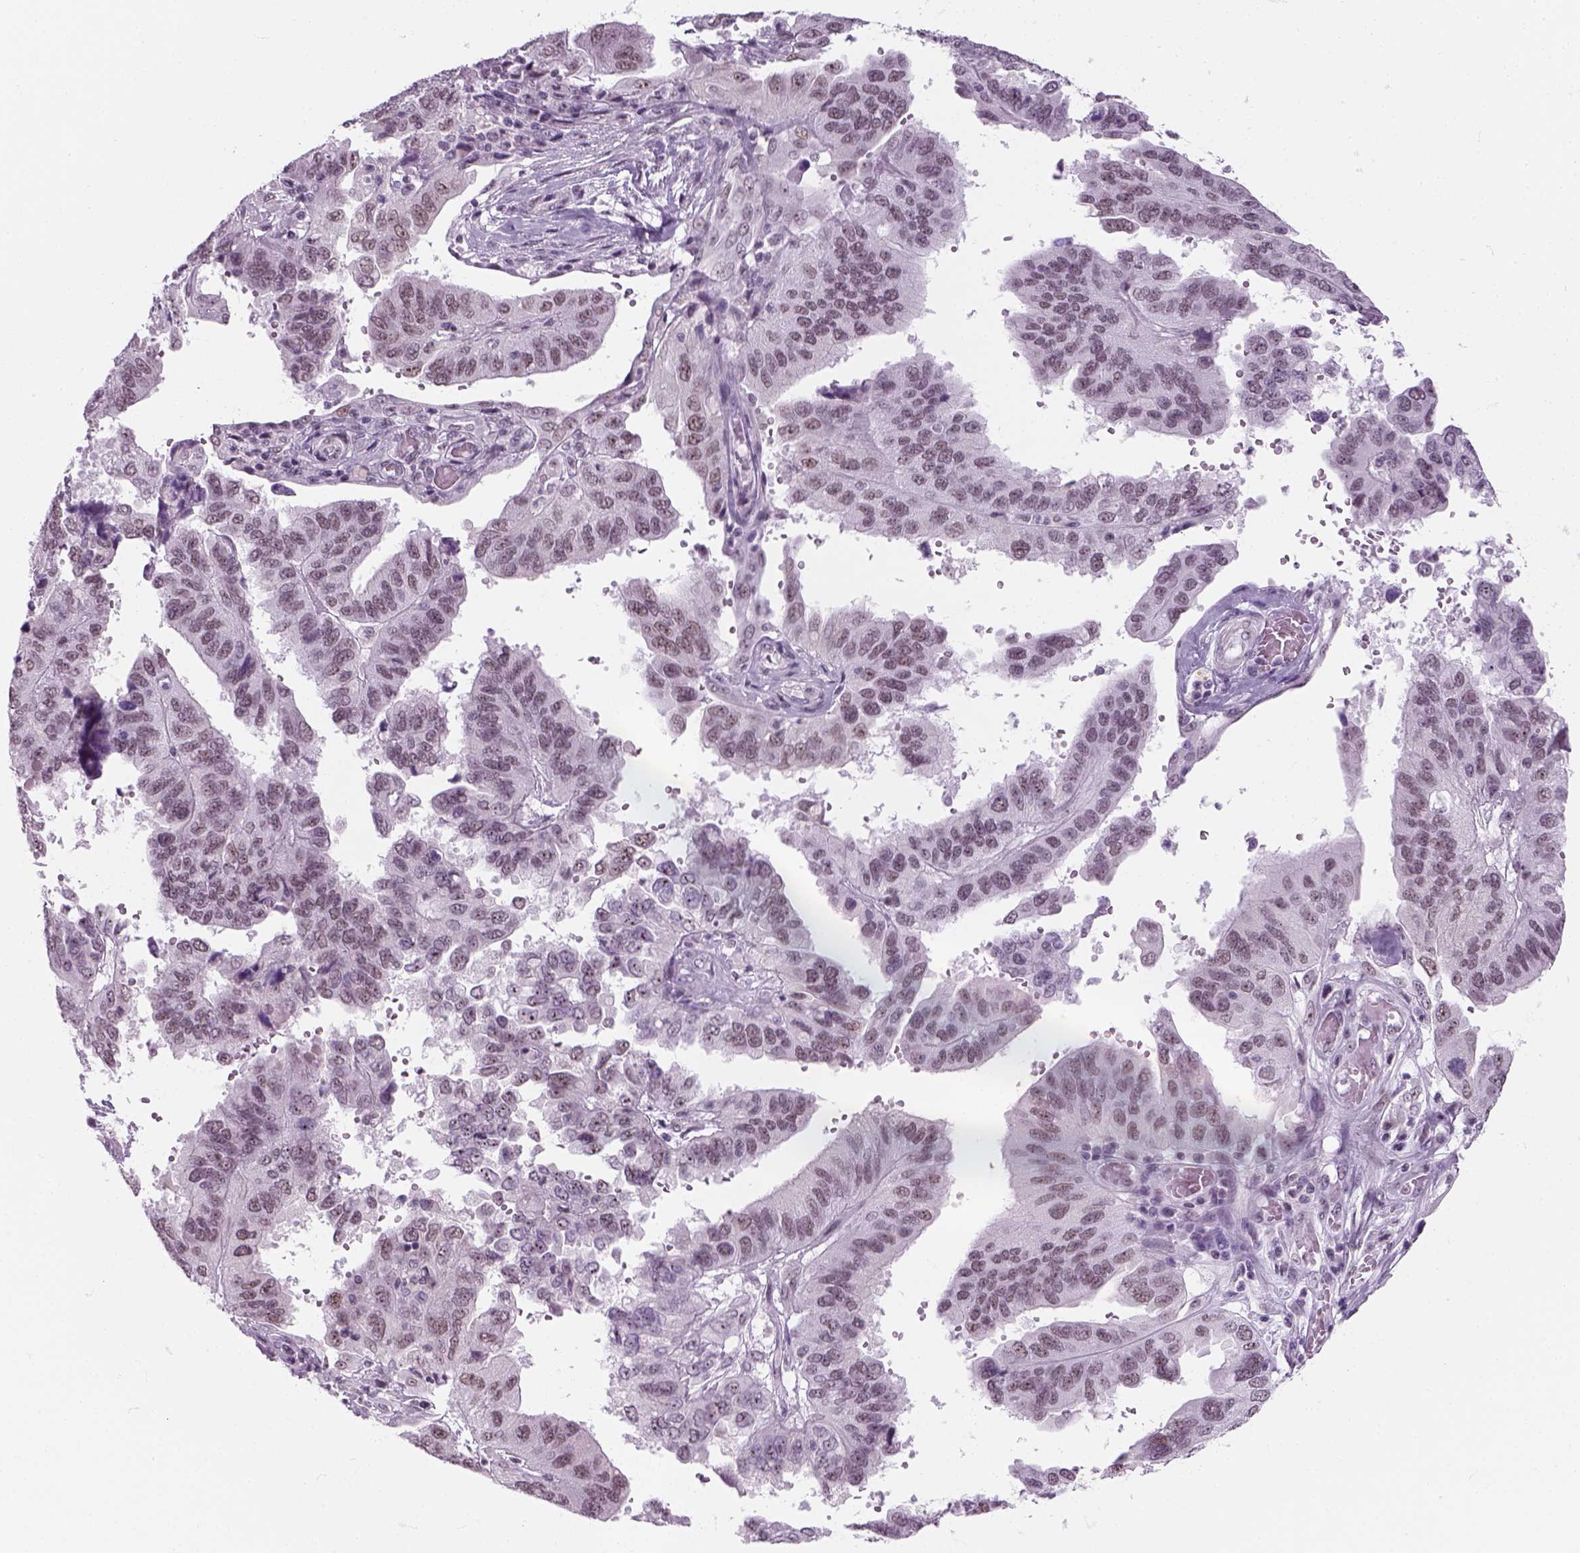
{"staining": {"intensity": "weak", "quantity": ">75%", "location": "nuclear"}, "tissue": "ovarian cancer", "cell_type": "Tumor cells", "image_type": "cancer", "snomed": [{"axis": "morphology", "description": "Cystadenocarcinoma, serous, NOS"}, {"axis": "topography", "description": "Ovary"}], "caption": "Protein expression analysis of human ovarian serous cystadenocarcinoma reveals weak nuclear positivity in approximately >75% of tumor cells.", "gene": "ZNF865", "patient": {"sex": "female", "age": 79}}